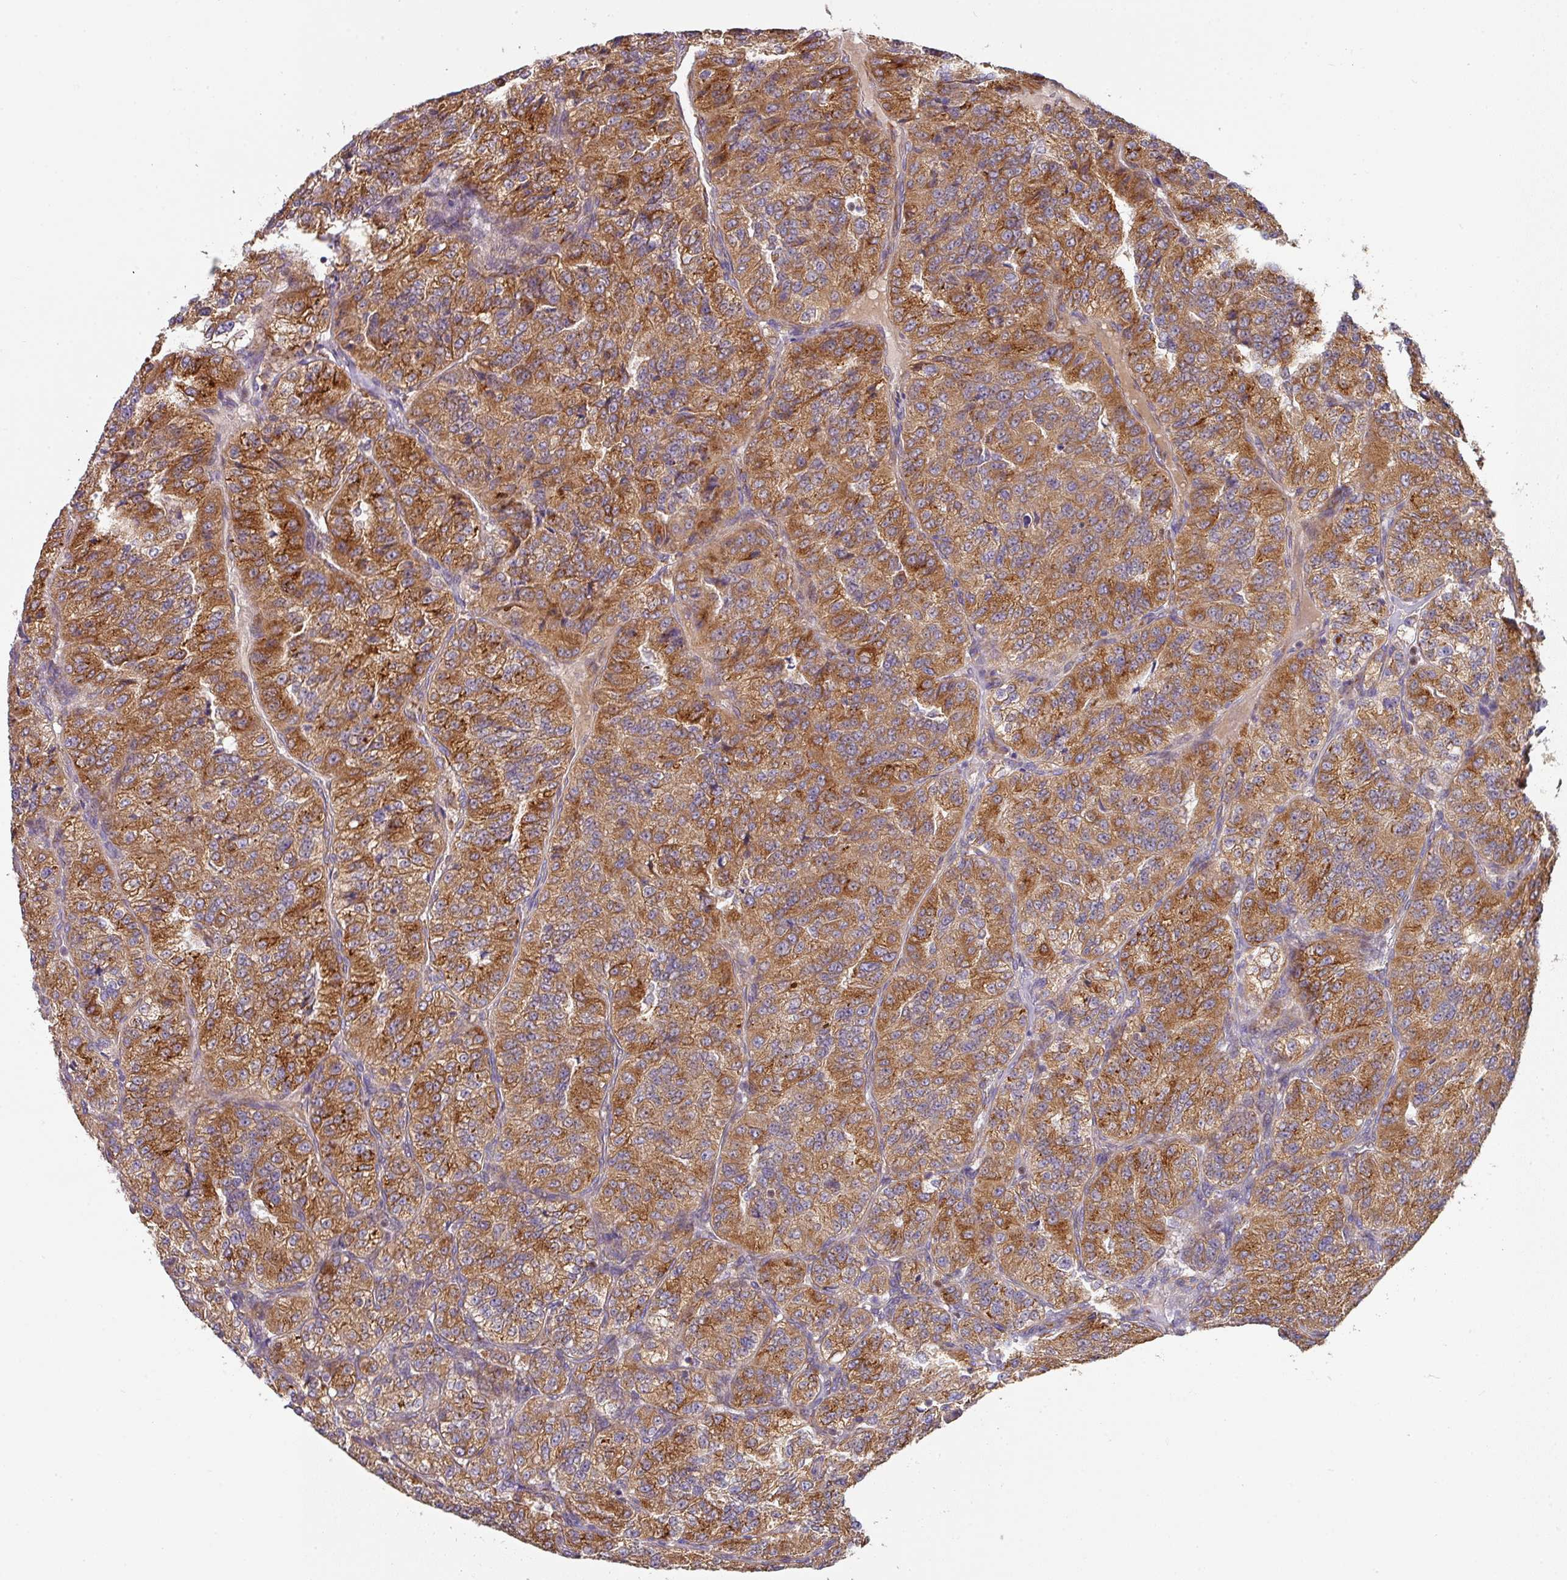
{"staining": {"intensity": "strong", "quantity": ">75%", "location": "cytoplasmic/membranous"}, "tissue": "renal cancer", "cell_type": "Tumor cells", "image_type": "cancer", "snomed": [{"axis": "morphology", "description": "Adenocarcinoma, NOS"}, {"axis": "topography", "description": "Kidney"}], "caption": "Human renal adenocarcinoma stained with a protein marker shows strong staining in tumor cells.", "gene": "ZNF268", "patient": {"sex": "female", "age": 63}}